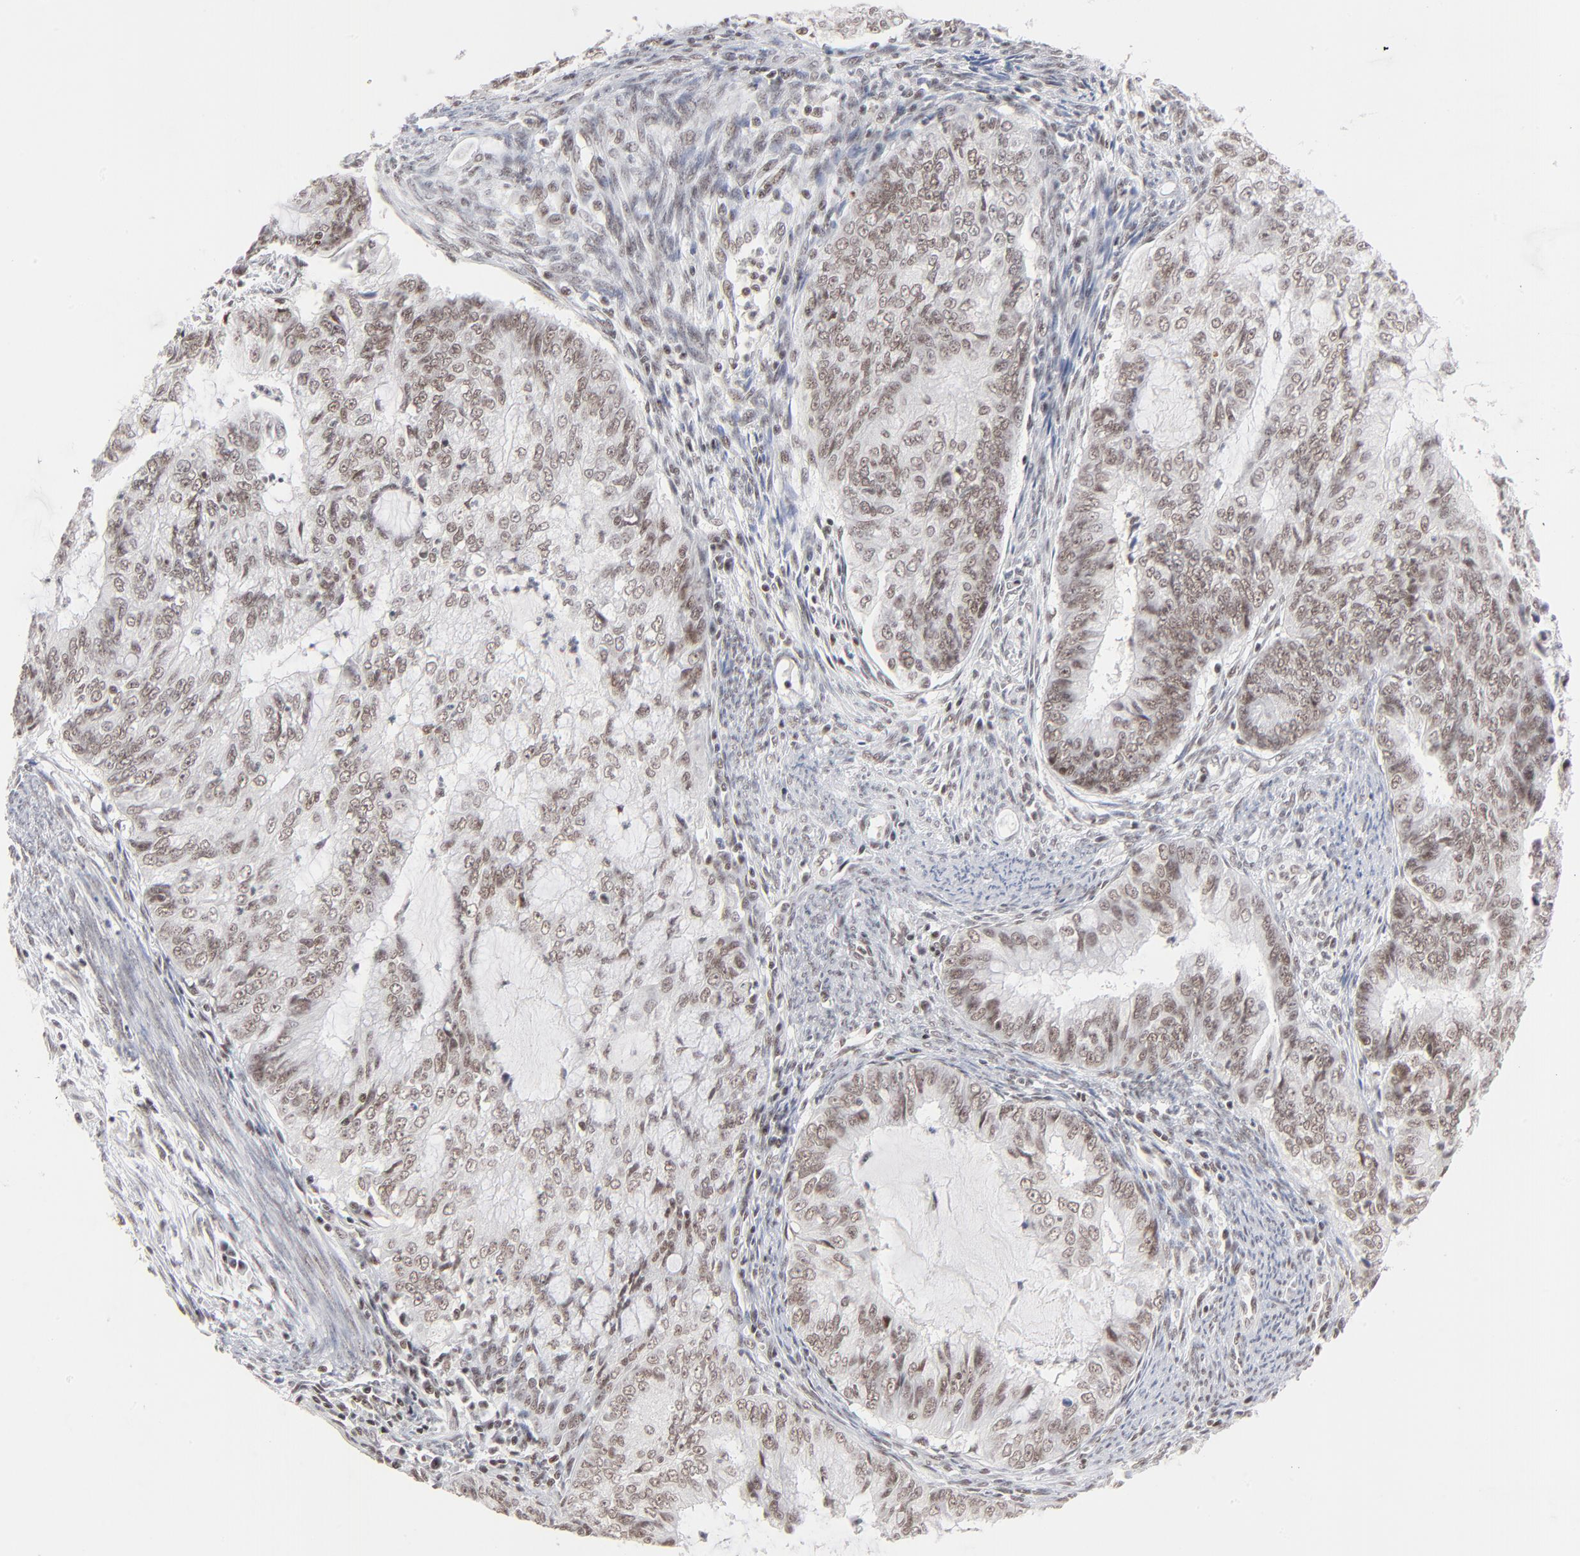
{"staining": {"intensity": "moderate", "quantity": ">75%", "location": "nuclear"}, "tissue": "endometrial cancer", "cell_type": "Tumor cells", "image_type": "cancer", "snomed": [{"axis": "morphology", "description": "Adenocarcinoma, NOS"}, {"axis": "topography", "description": "Endometrium"}], "caption": "About >75% of tumor cells in endometrial cancer (adenocarcinoma) reveal moderate nuclear protein expression as visualized by brown immunohistochemical staining.", "gene": "ZNF143", "patient": {"sex": "female", "age": 75}}